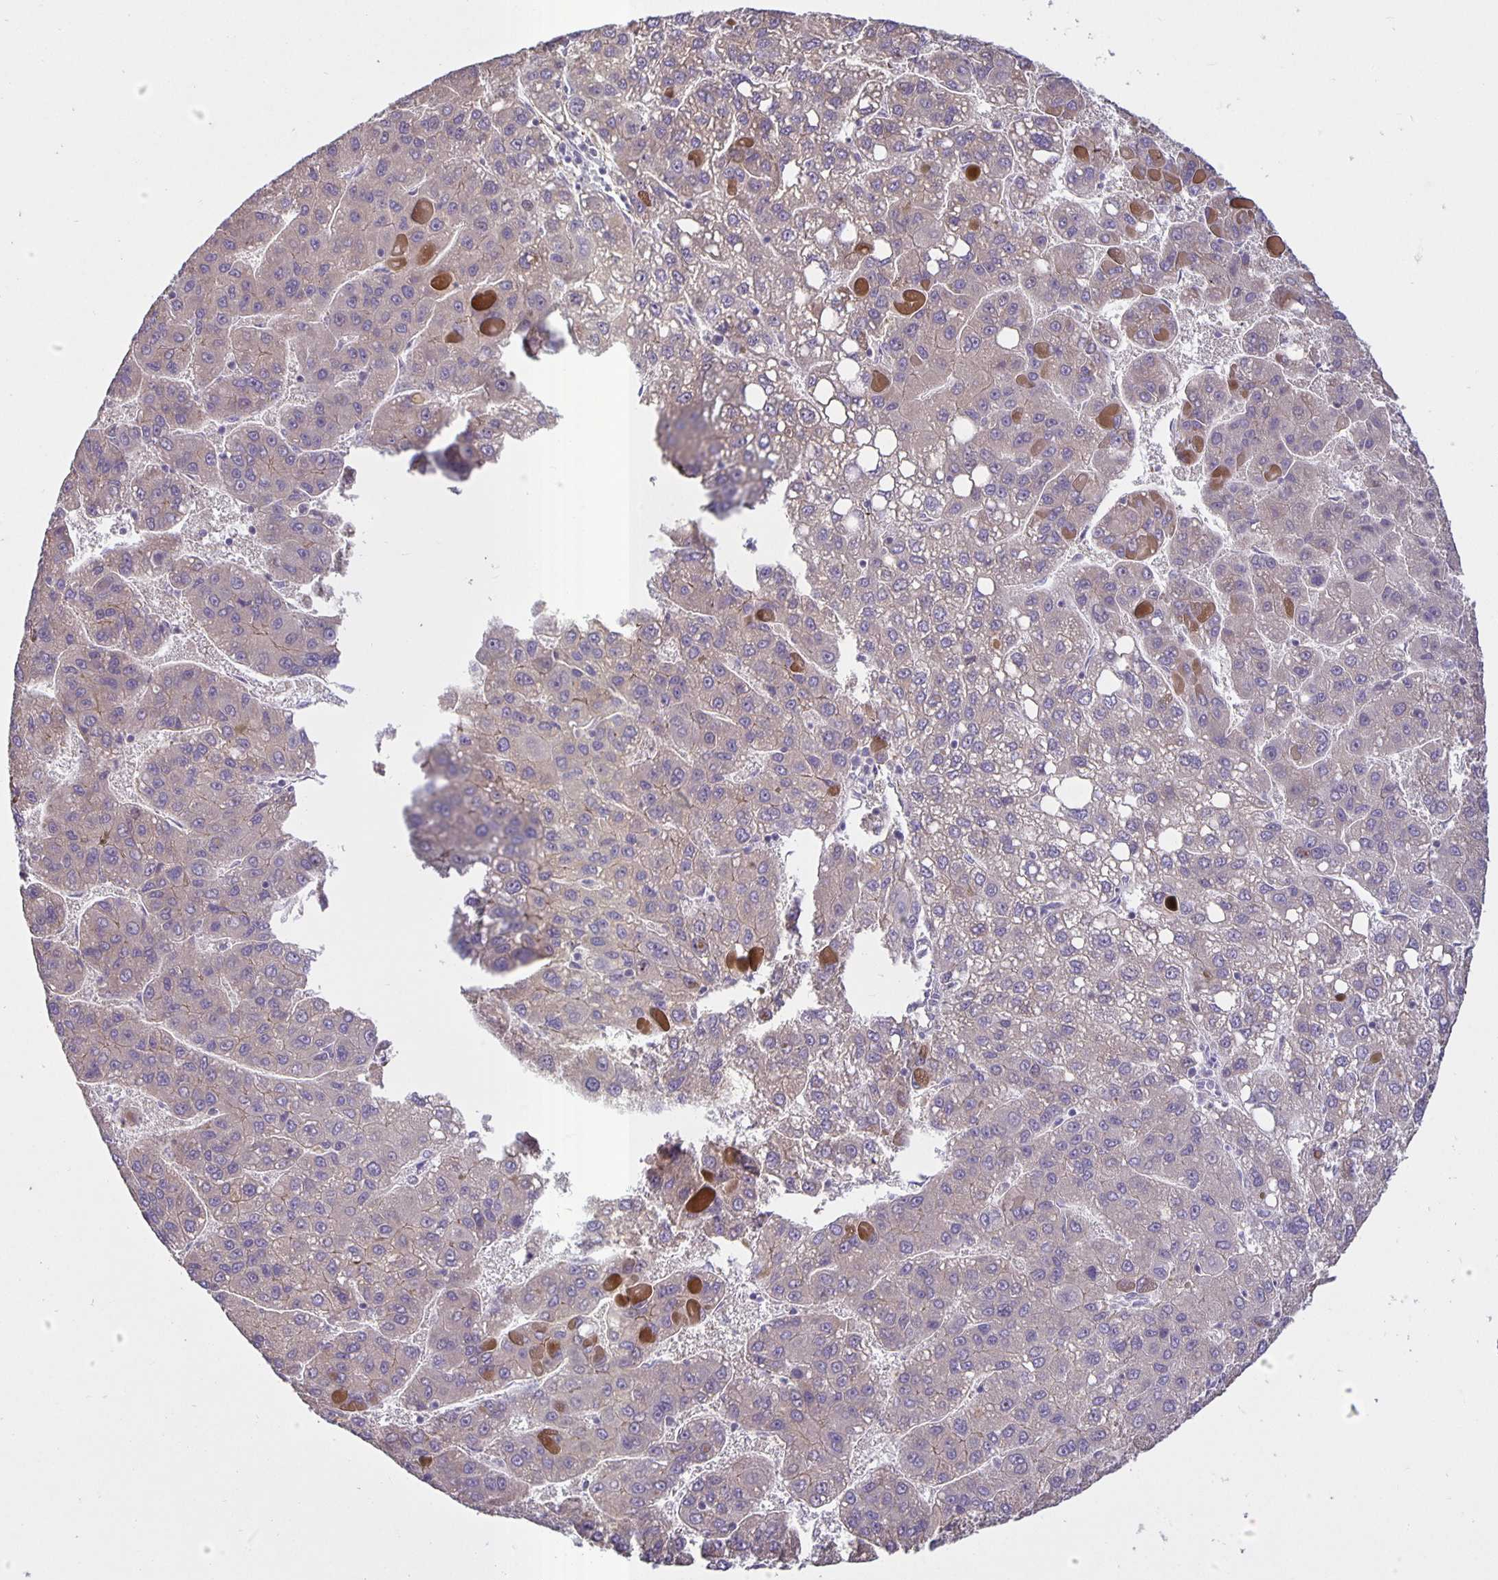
{"staining": {"intensity": "negative", "quantity": "none", "location": "none"}, "tissue": "liver cancer", "cell_type": "Tumor cells", "image_type": "cancer", "snomed": [{"axis": "morphology", "description": "Carcinoma, Hepatocellular, NOS"}, {"axis": "topography", "description": "Liver"}], "caption": "Tumor cells are negative for brown protein staining in liver hepatocellular carcinoma.", "gene": "ARVCF", "patient": {"sex": "female", "age": 82}}